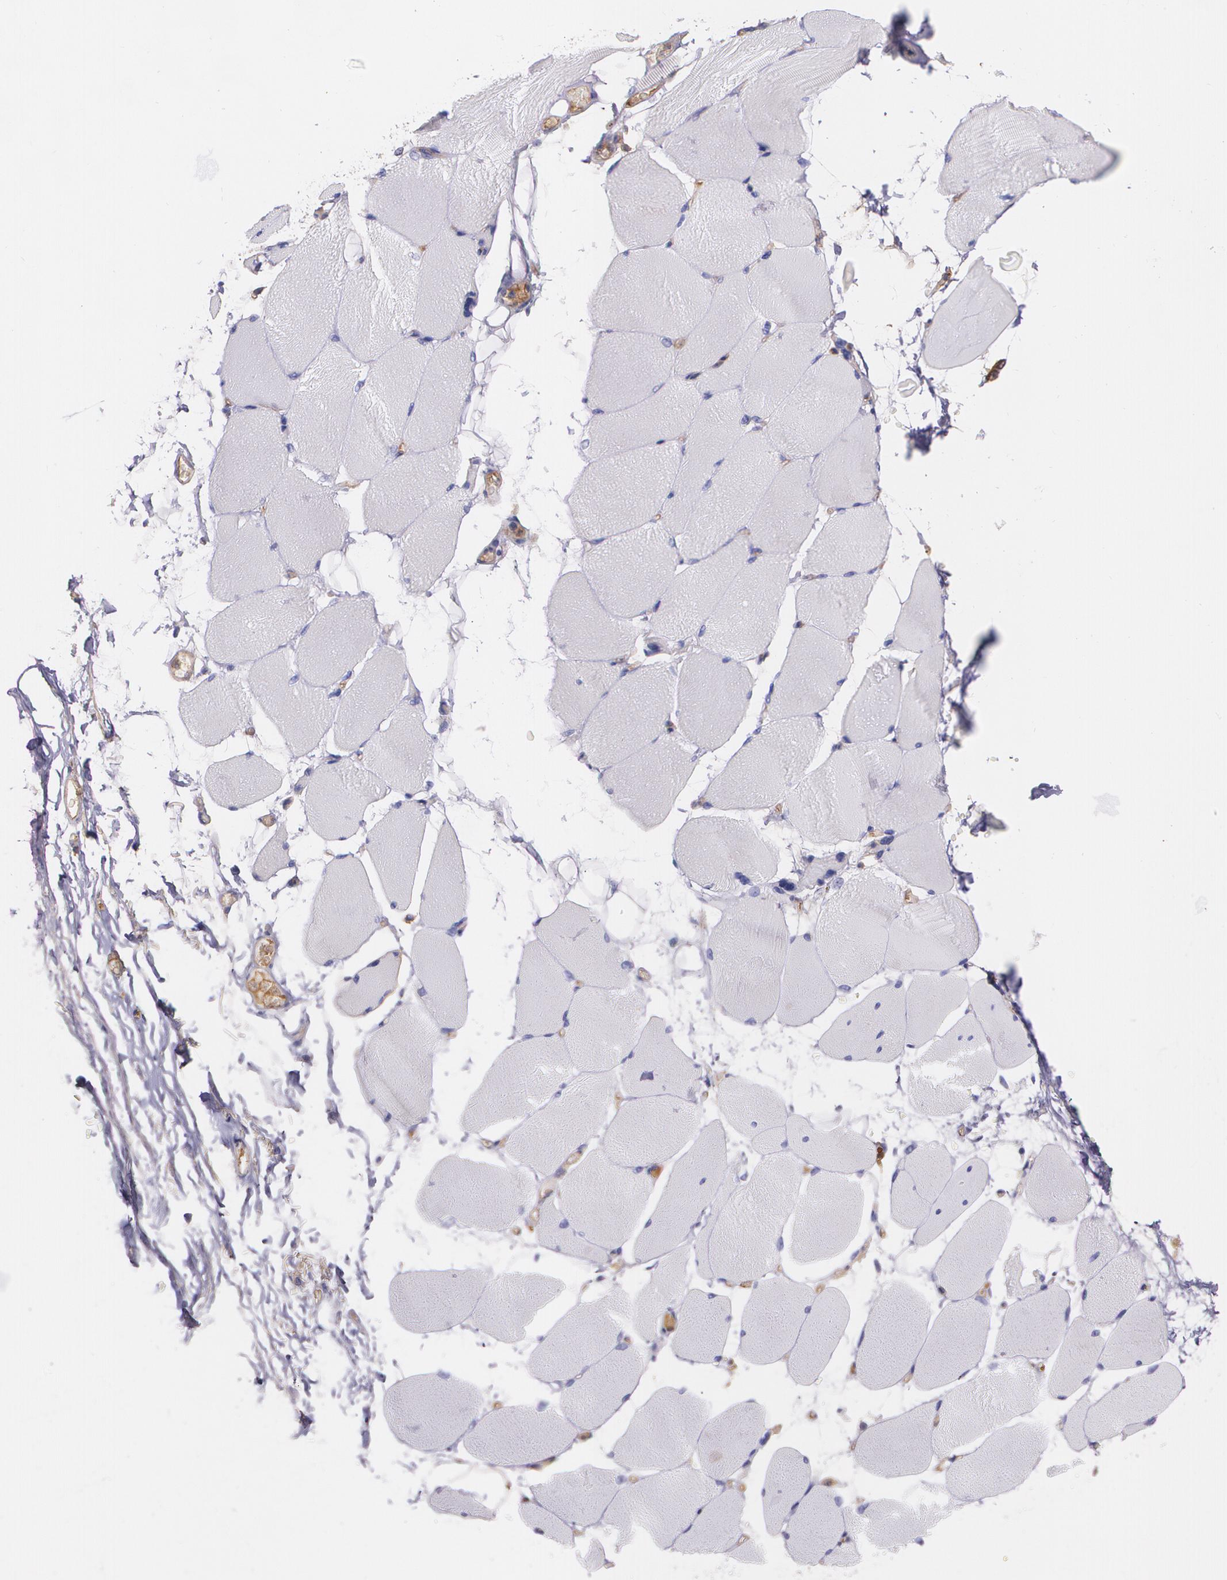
{"staining": {"intensity": "negative", "quantity": "none", "location": "none"}, "tissue": "skeletal muscle", "cell_type": "Myocytes", "image_type": "normal", "snomed": [{"axis": "morphology", "description": "Normal tissue, NOS"}, {"axis": "topography", "description": "Skeletal muscle"}, {"axis": "topography", "description": "Parathyroid gland"}], "caption": "IHC of normal human skeletal muscle exhibits no staining in myocytes.", "gene": "B2M", "patient": {"sex": "female", "age": 37}}